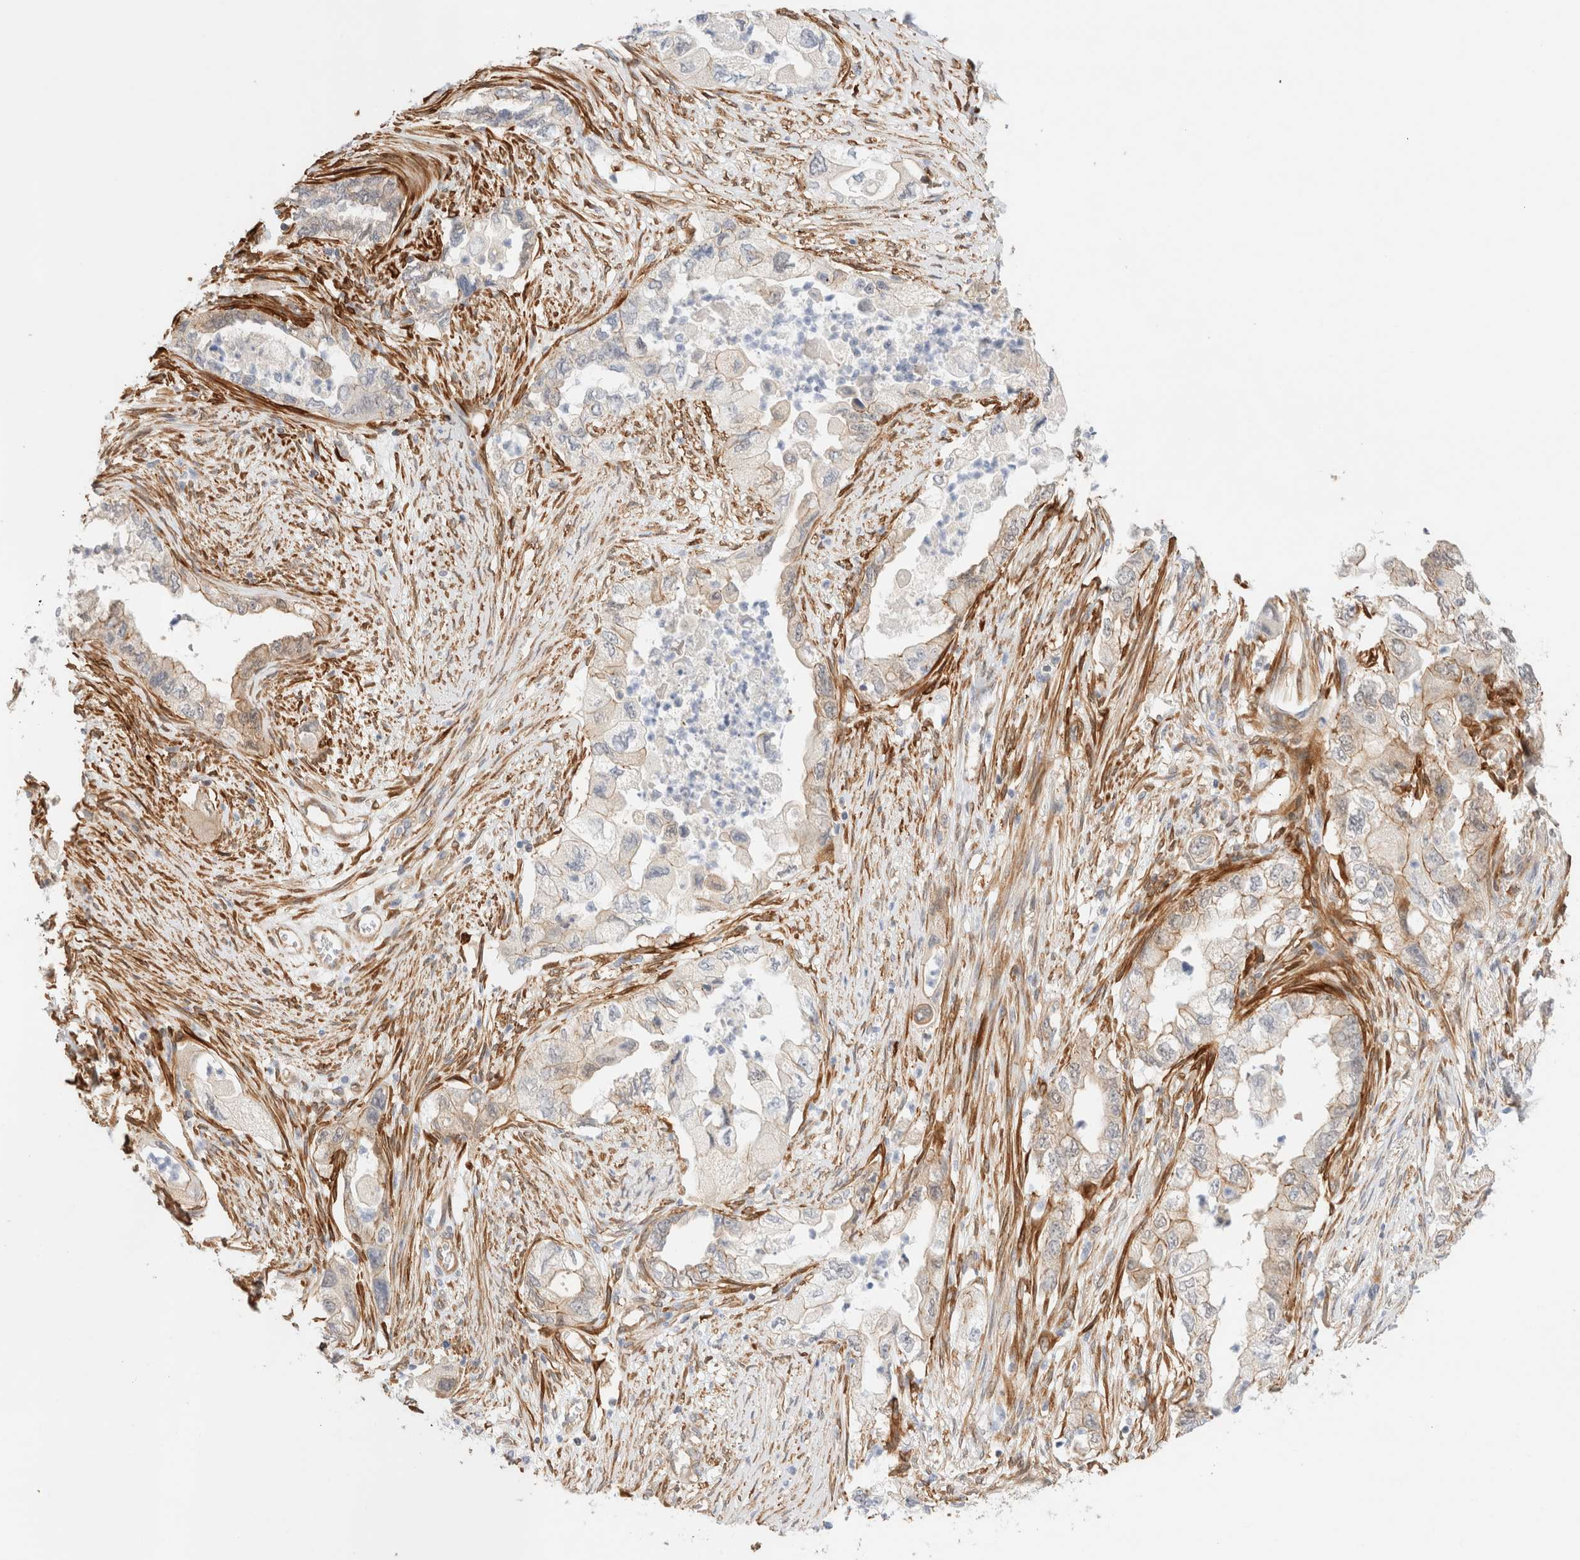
{"staining": {"intensity": "weak", "quantity": "25%-75%", "location": "cytoplasmic/membranous"}, "tissue": "pancreatic cancer", "cell_type": "Tumor cells", "image_type": "cancer", "snomed": [{"axis": "morphology", "description": "Adenocarcinoma, NOS"}, {"axis": "topography", "description": "Pancreas"}], "caption": "Adenocarcinoma (pancreatic) stained with immunohistochemistry reveals weak cytoplasmic/membranous expression in about 25%-75% of tumor cells.", "gene": "LMCD1", "patient": {"sex": "female", "age": 73}}